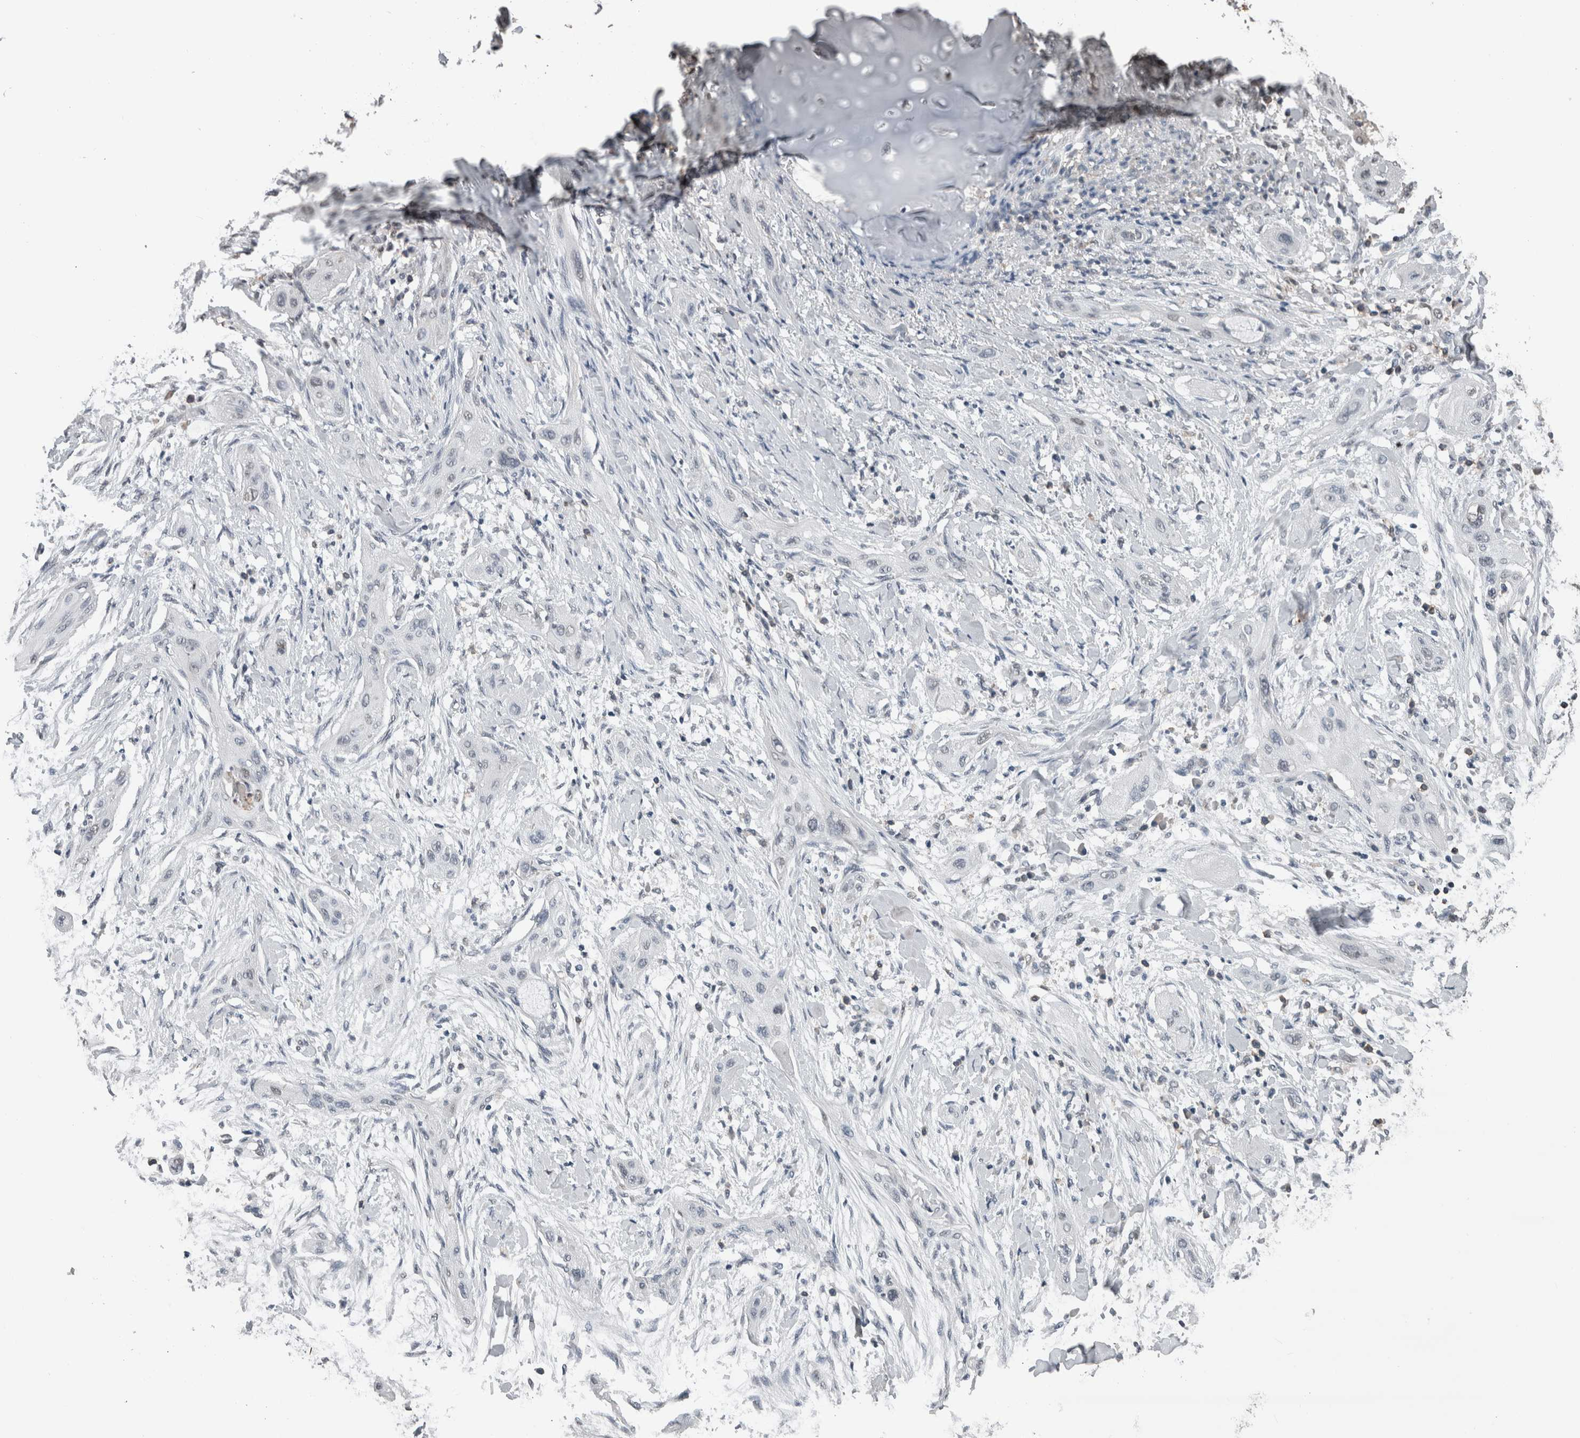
{"staining": {"intensity": "negative", "quantity": "none", "location": "none"}, "tissue": "lung cancer", "cell_type": "Tumor cells", "image_type": "cancer", "snomed": [{"axis": "morphology", "description": "Squamous cell carcinoma, NOS"}, {"axis": "topography", "description": "Lung"}], "caption": "IHC image of human squamous cell carcinoma (lung) stained for a protein (brown), which exhibits no staining in tumor cells.", "gene": "MAFF", "patient": {"sex": "female", "age": 47}}